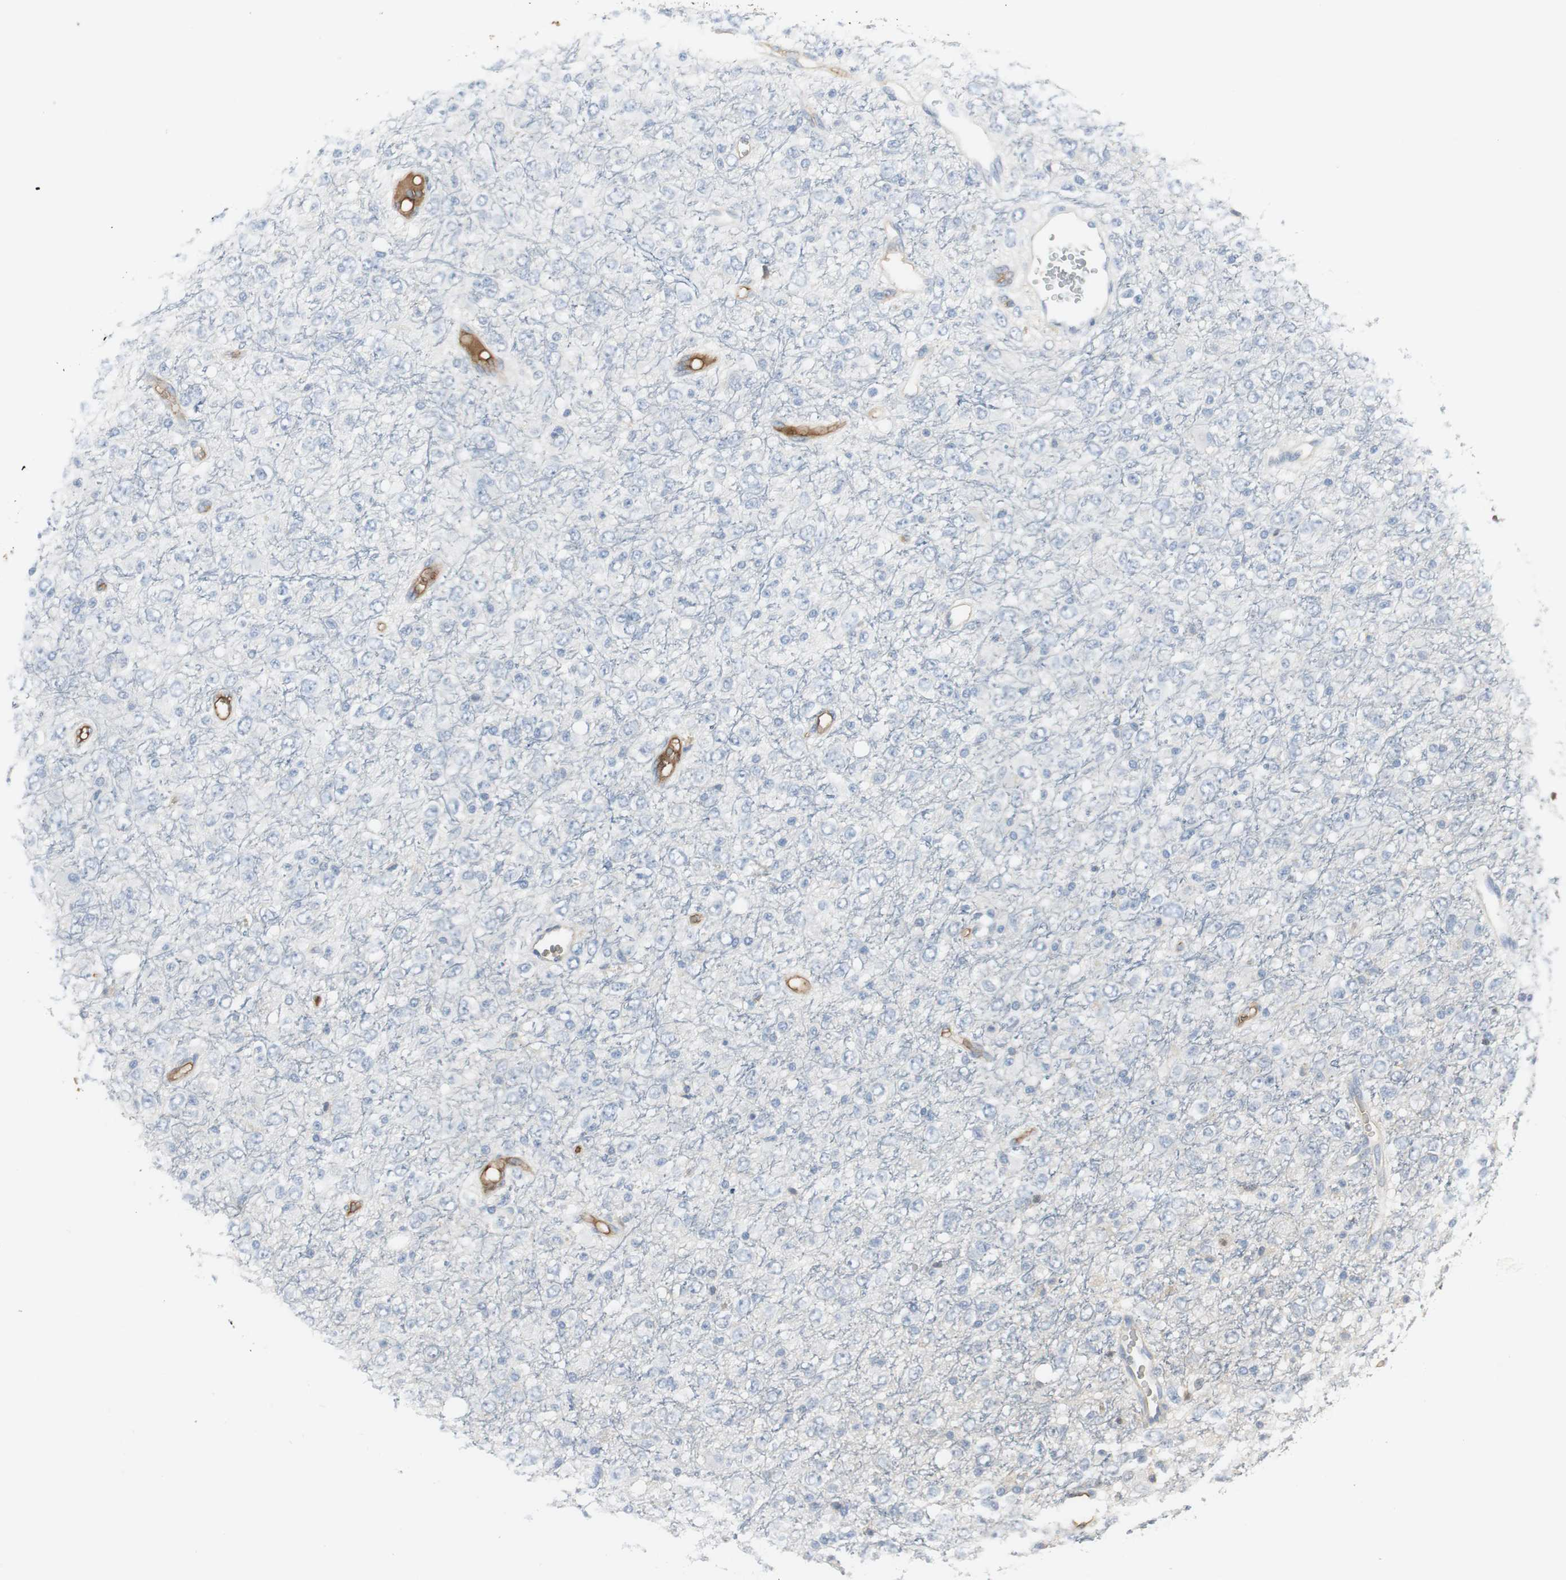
{"staining": {"intensity": "negative", "quantity": "none", "location": "none"}, "tissue": "glioma", "cell_type": "Tumor cells", "image_type": "cancer", "snomed": [{"axis": "morphology", "description": "Glioma, malignant, High grade"}, {"axis": "topography", "description": "pancreas cauda"}], "caption": "Photomicrograph shows no significant protein positivity in tumor cells of glioma.", "gene": "IGHA1", "patient": {"sex": "male", "age": 60}}